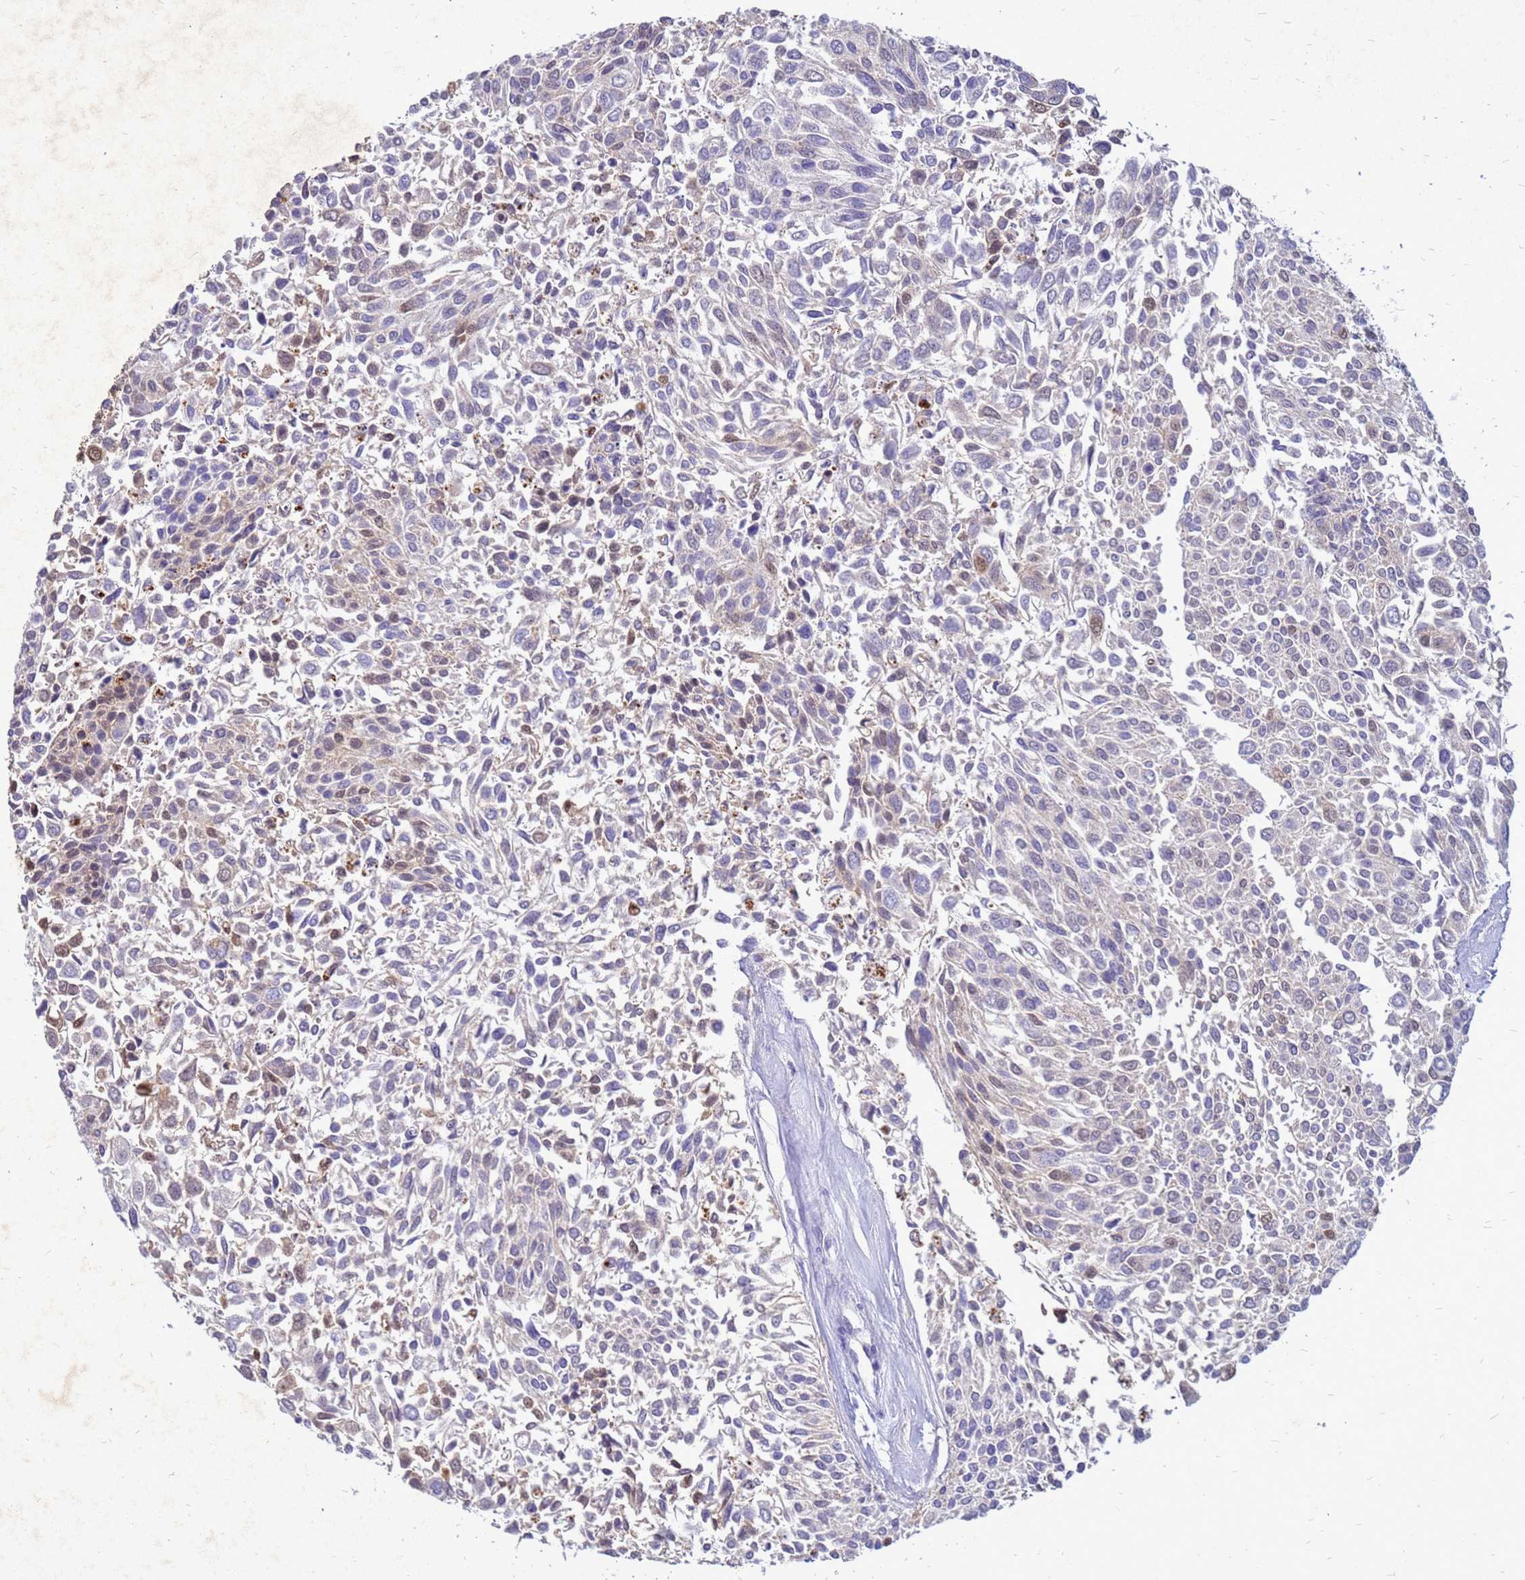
{"staining": {"intensity": "weak", "quantity": "25%-75%", "location": "cytoplasmic/membranous,nuclear"}, "tissue": "urothelial cancer", "cell_type": "Tumor cells", "image_type": "cancer", "snomed": [{"axis": "morphology", "description": "Urothelial carcinoma, NOS"}, {"axis": "topography", "description": "Urinary bladder"}], "caption": "IHC of transitional cell carcinoma demonstrates low levels of weak cytoplasmic/membranous and nuclear positivity in about 25%-75% of tumor cells.", "gene": "AKR1C1", "patient": {"sex": "male", "age": 55}}